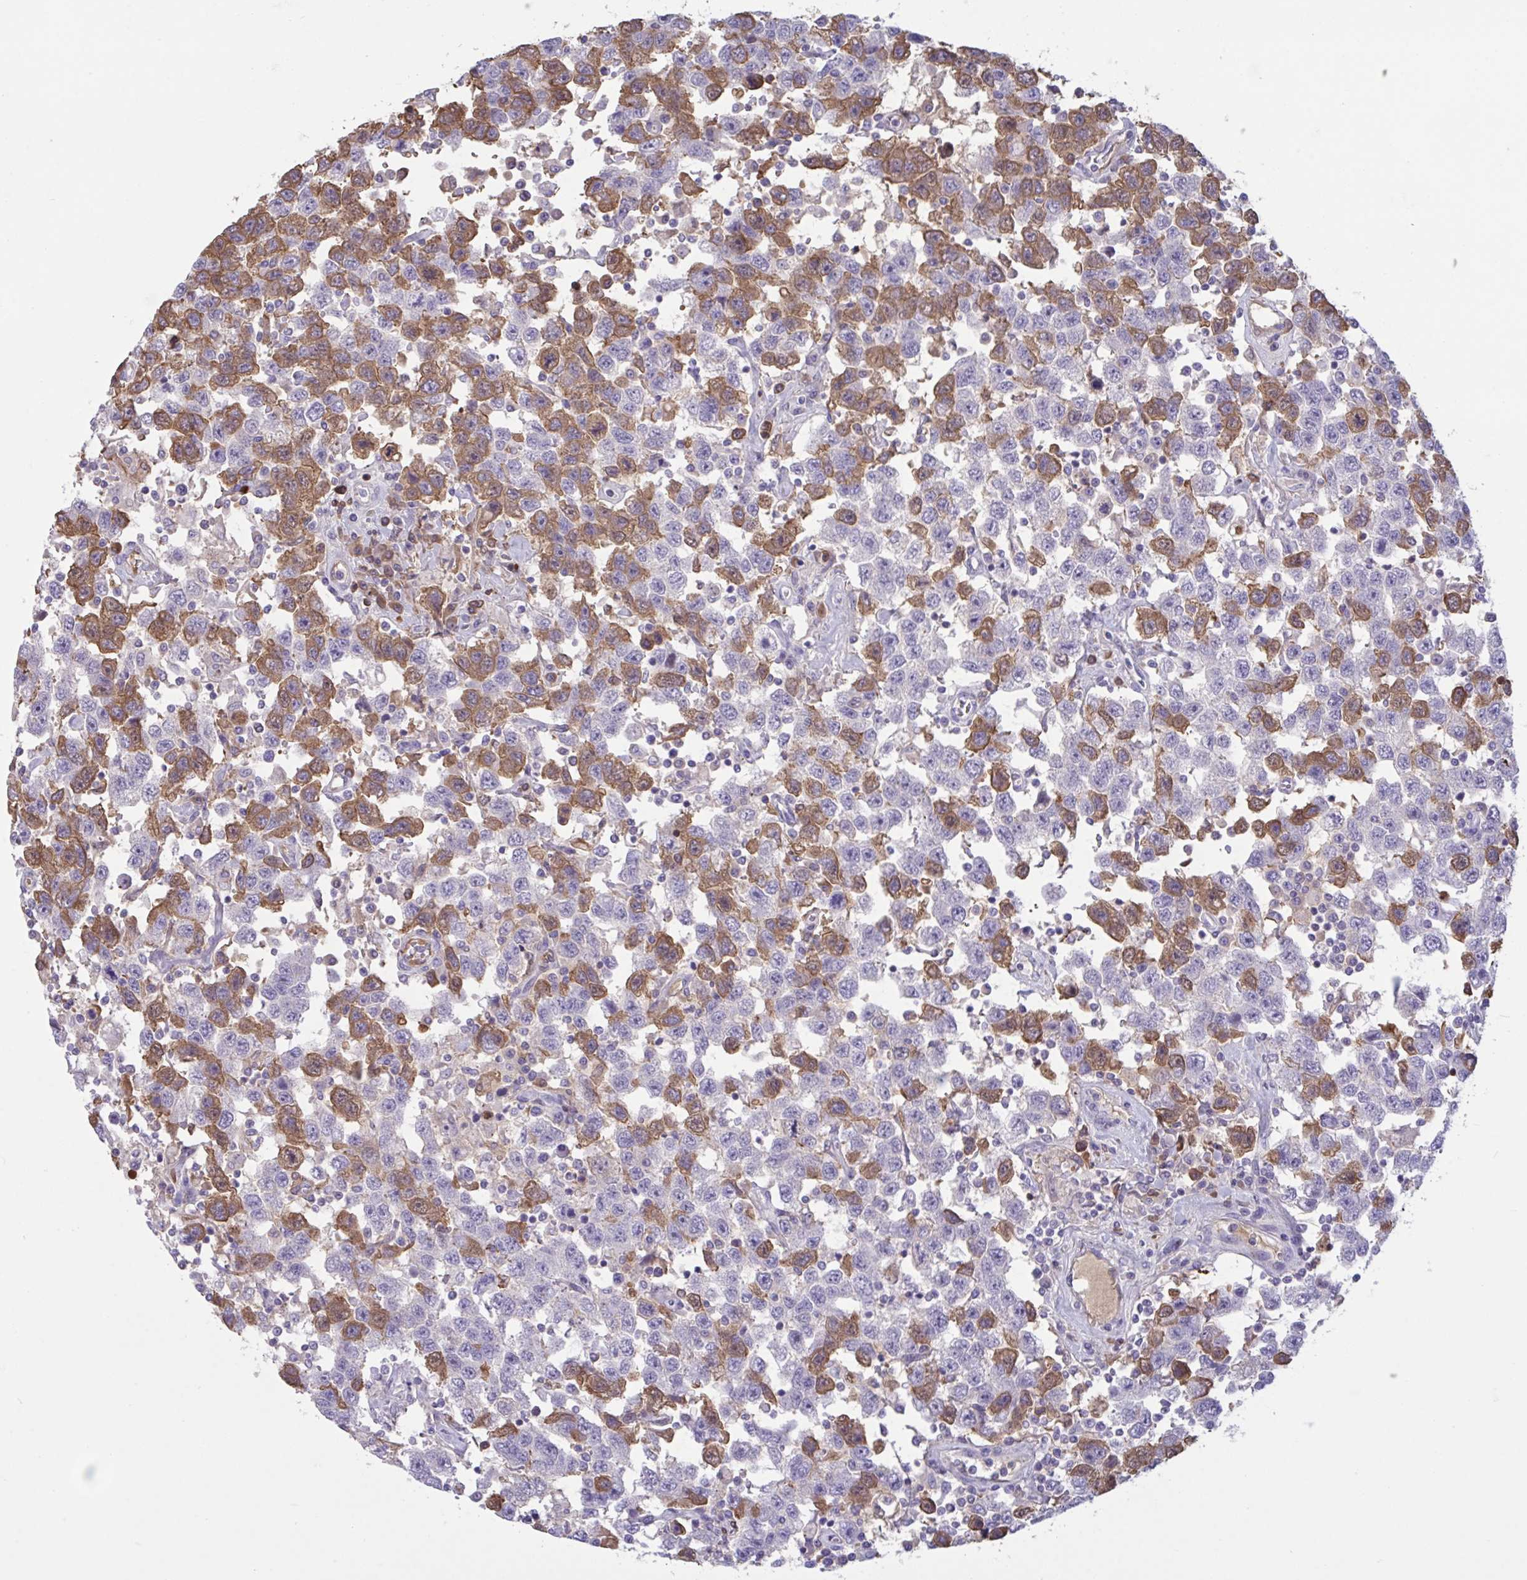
{"staining": {"intensity": "moderate", "quantity": "25%-75%", "location": "cytoplasmic/membranous"}, "tissue": "testis cancer", "cell_type": "Tumor cells", "image_type": "cancer", "snomed": [{"axis": "morphology", "description": "Seminoma, NOS"}, {"axis": "topography", "description": "Testis"}], "caption": "Protein expression analysis of human testis cancer (seminoma) reveals moderate cytoplasmic/membranous expression in approximately 25%-75% of tumor cells.", "gene": "IL1R1", "patient": {"sex": "male", "age": 41}}